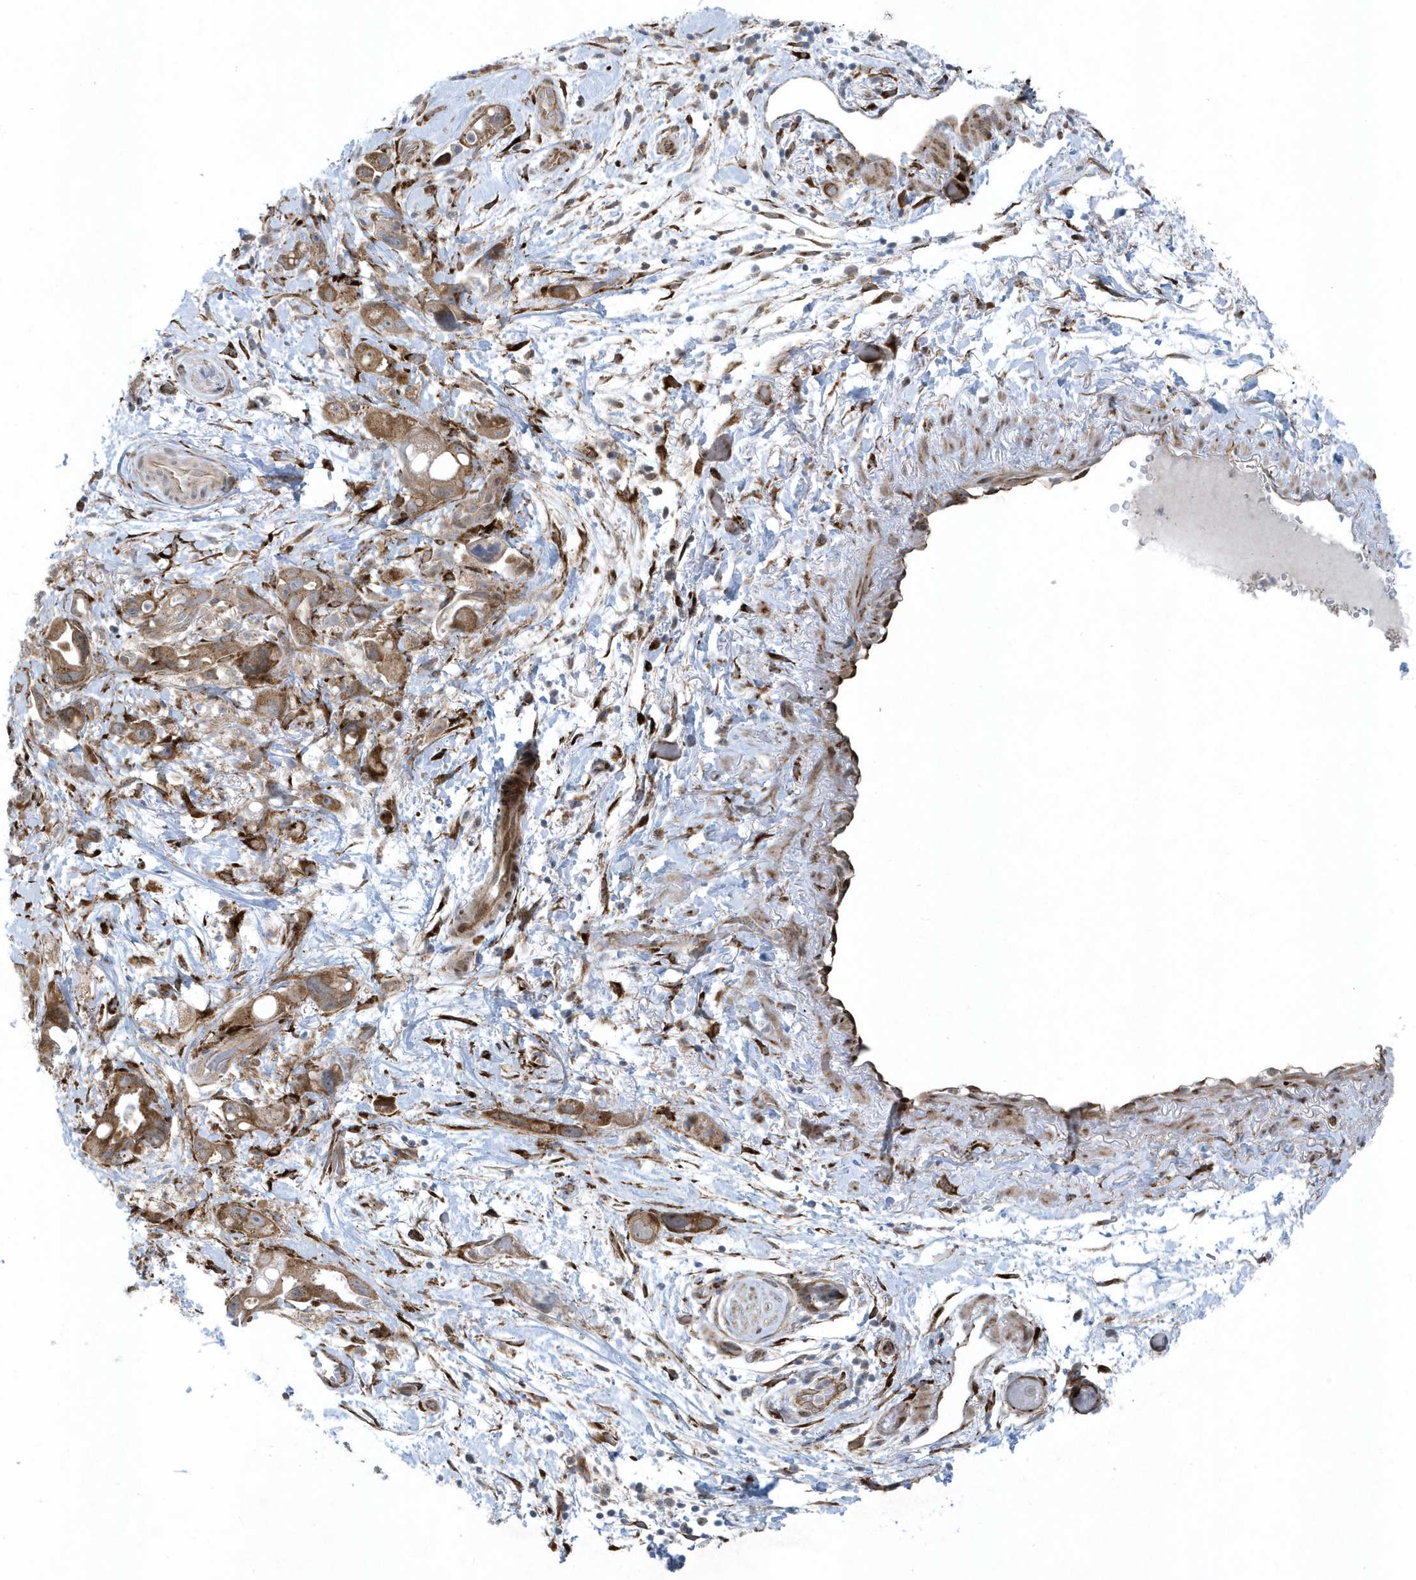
{"staining": {"intensity": "moderate", "quantity": ">75%", "location": "cytoplasmic/membranous"}, "tissue": "pancreatic cancer", "cell_type": "Tumor cells", "image_type": "cancer", "snomed": [{"axis": "morphology", "description": "Normal tissue, NOS"}, {"axis": "morphology", "description": "Adenocarcinoma, NOS"}, {"axis": "topography", "description": "Pancreas"}], "caption": "Adenocarcinoma (pancreatic) was stained to show a protein in brown. There is medium levels of moderate cytoplasmic/membranous staining in approximately >75% of tumor cells.", "gene": "FAM98A", "patient": {"sex": "female", "age": 68}}